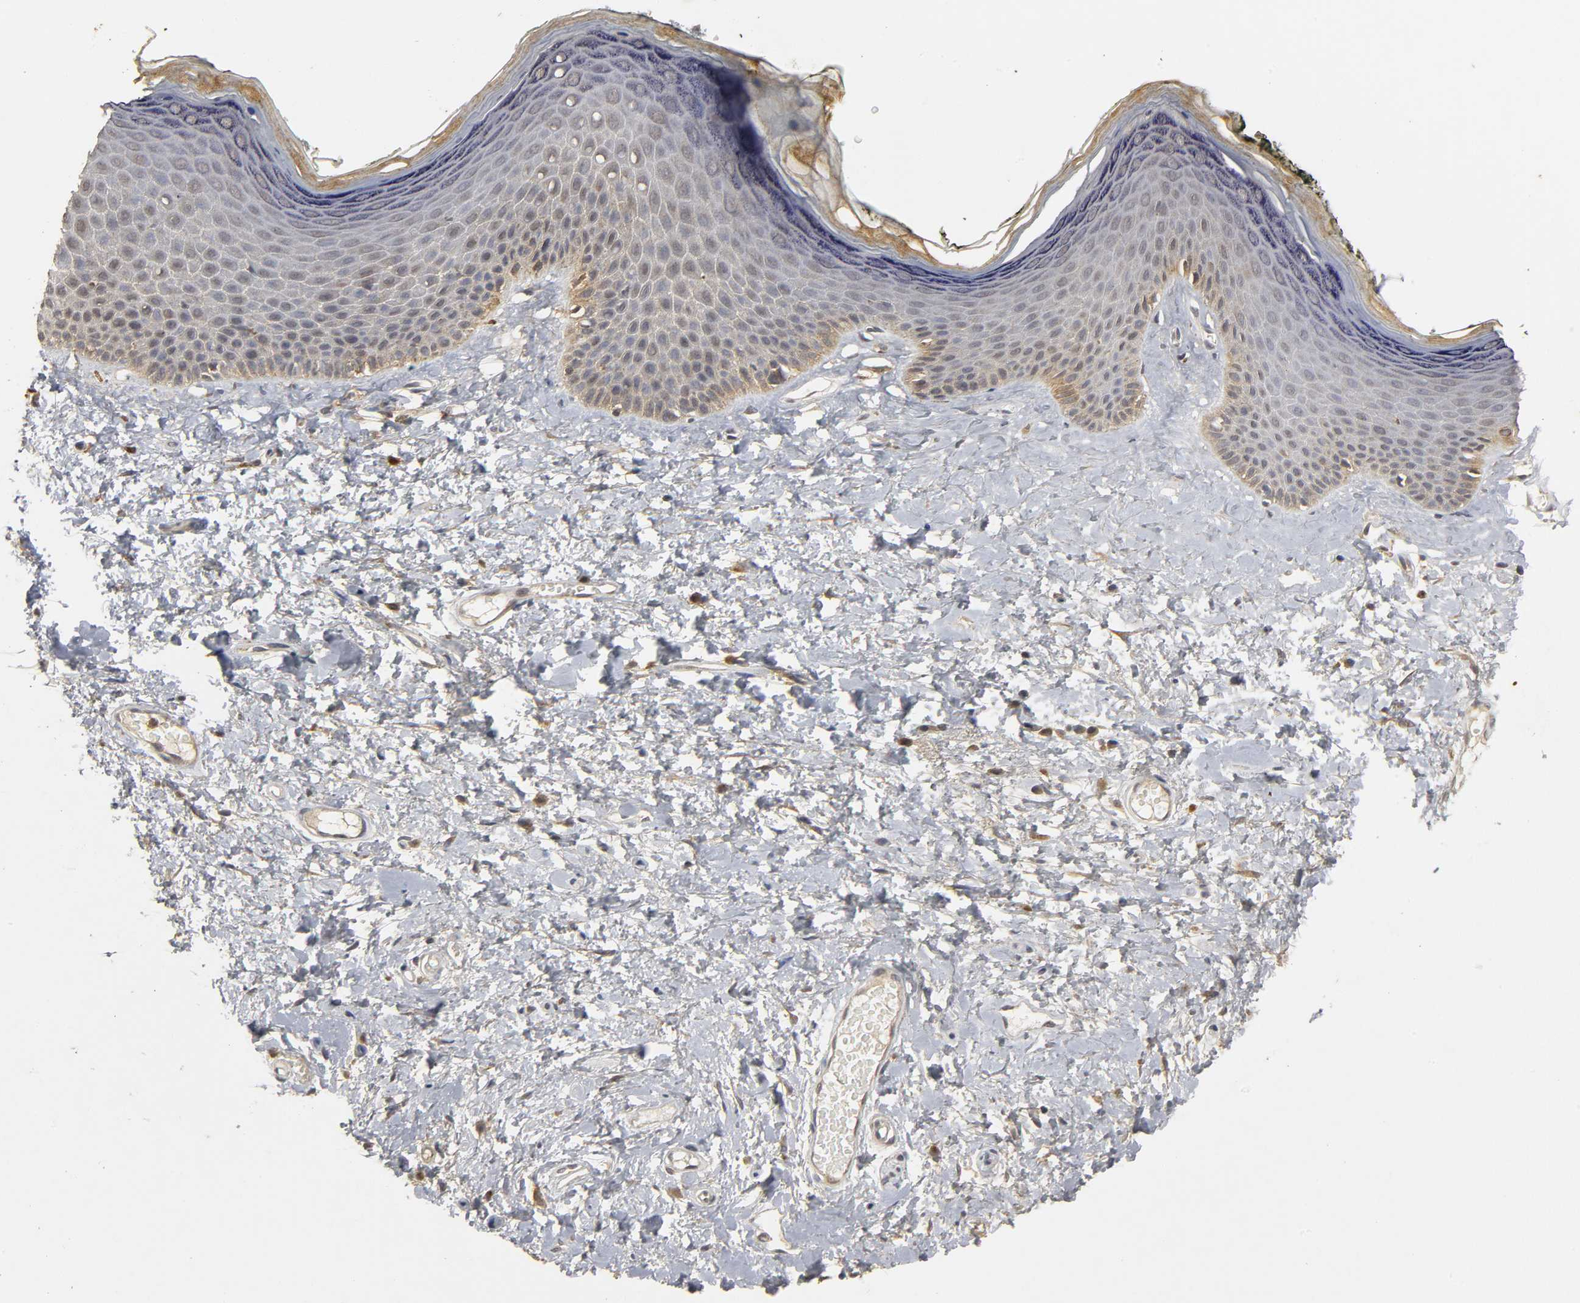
{"staining": {"intensity": "moderate", "quantity": "25%-75%", "location": "cytoplasmic/membranous"}, "tissue": "skin", "cell_type": "Epidermal cells", "image_type": "normal", "snomed": [{"axis": "morphology", "description": "Normal tissue, NOS"}, {"axis": "morphology", "description": "Inflammation, NOS"}, {"axis": "topography", "description": "Vulva"}], "caption": "Epidermal cells display medium levels of moderate cytoplasmic/membranous staining in approximately 25%-75% of cells in normal human skin. (IHC, brightfield microscopy, high magnification).", "gene": "TRAF6", "patient": {"sex": "female", "age": 84}}